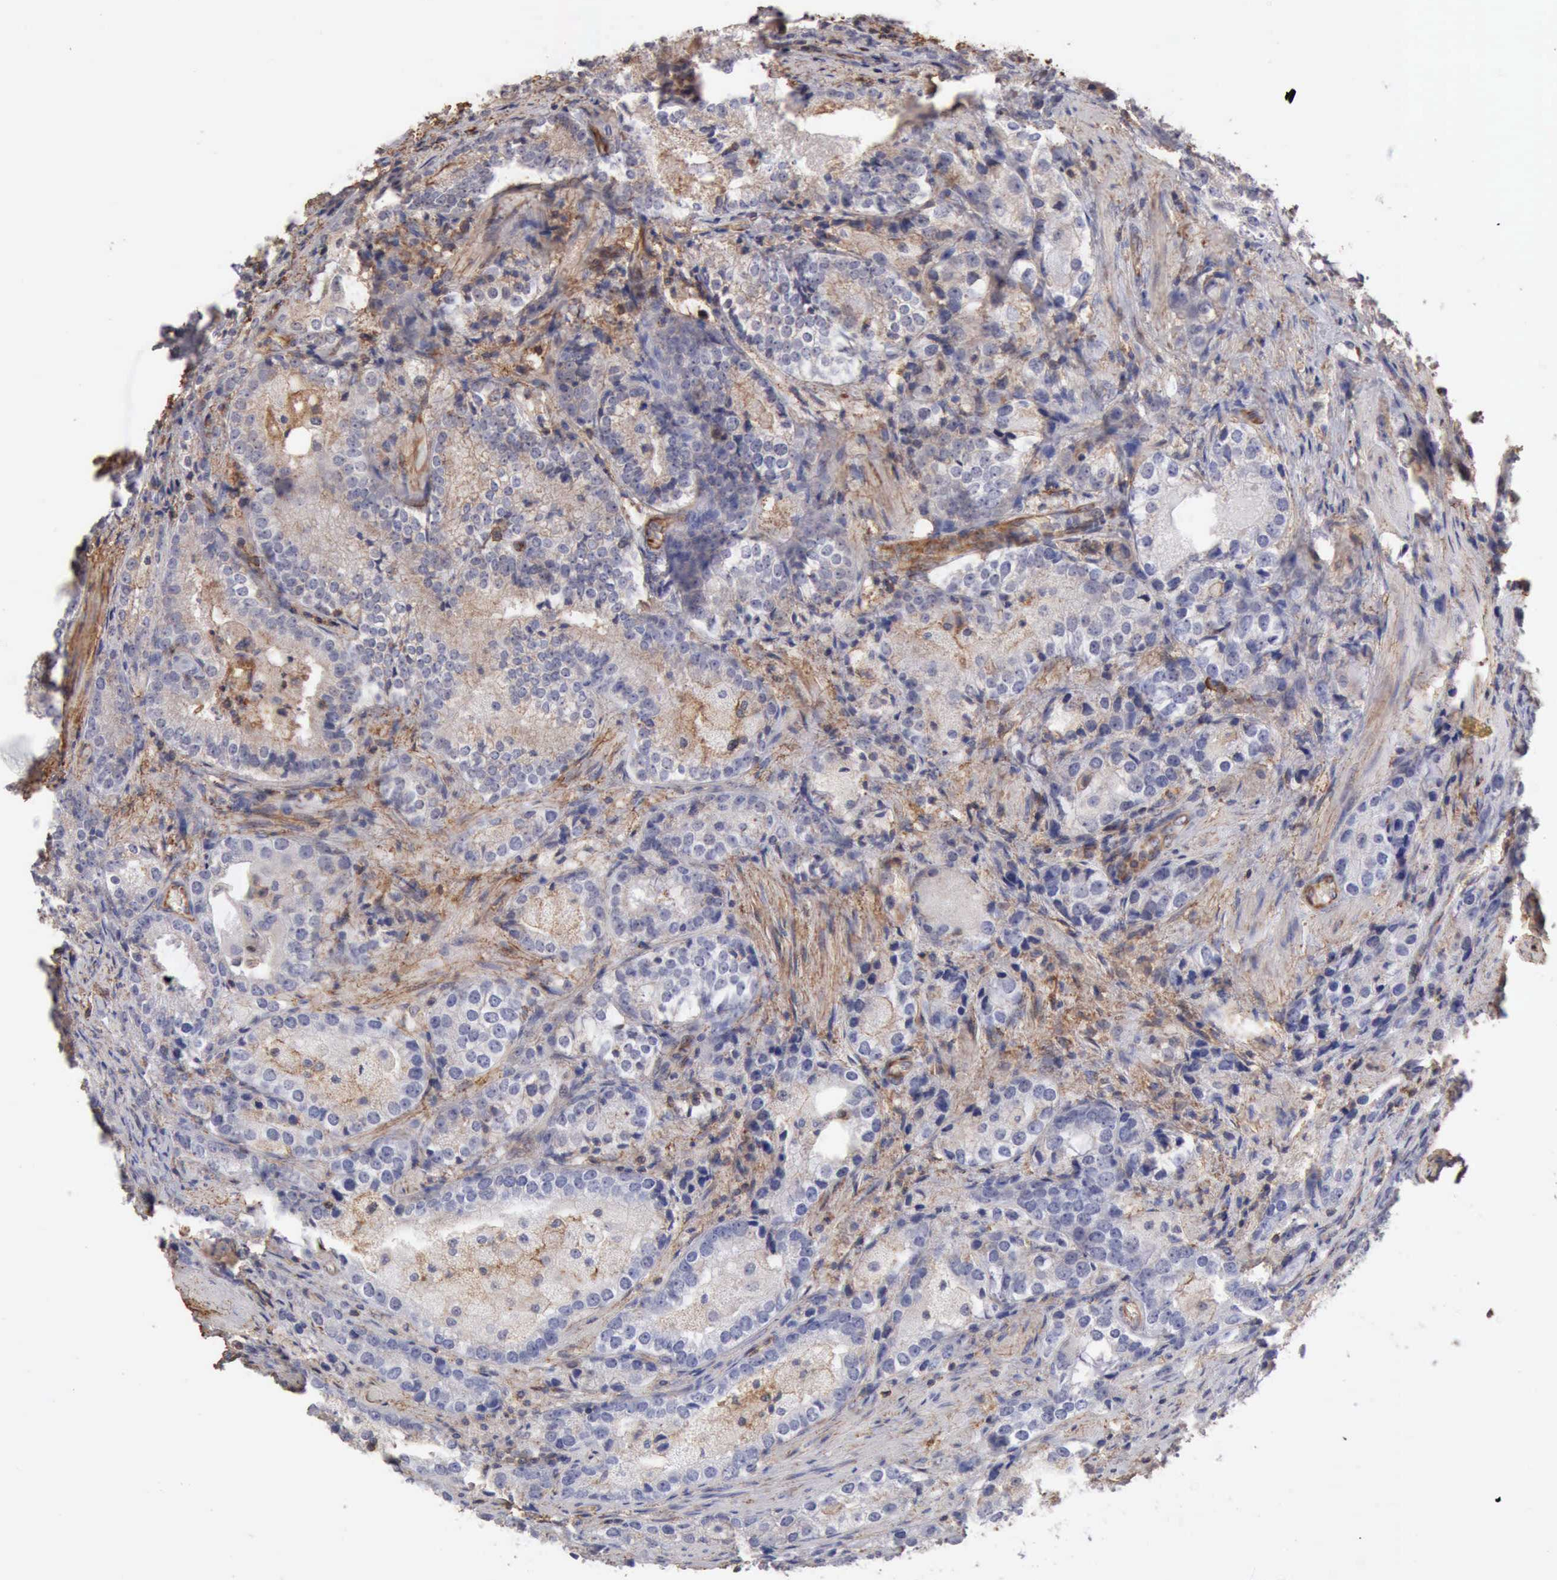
{"staining": {"intensity": "weak", "quantity": "25%-75%", "location": "cytoplasmic/membranous"}, "tissue": "prostate cancer", "cell_type": "Tumor cells", "image_type": "cancer", "snomed": [{"axis": "morphology", "description": "Adenocarcinoma, High grade"}, {"axis": "topography", "description": "Prostate"}], "caption": "Immunohistochemical staining of prostate adenocarcinoma (high-grade) displays low levels of weak cytoplasmic/membranous staining in about 25%-75% of tumor cells. (DAB IHC with brightfield microscopy, high magnification).", "gene": "GPR101", "patient": {"sex": "male", "age": 63}}